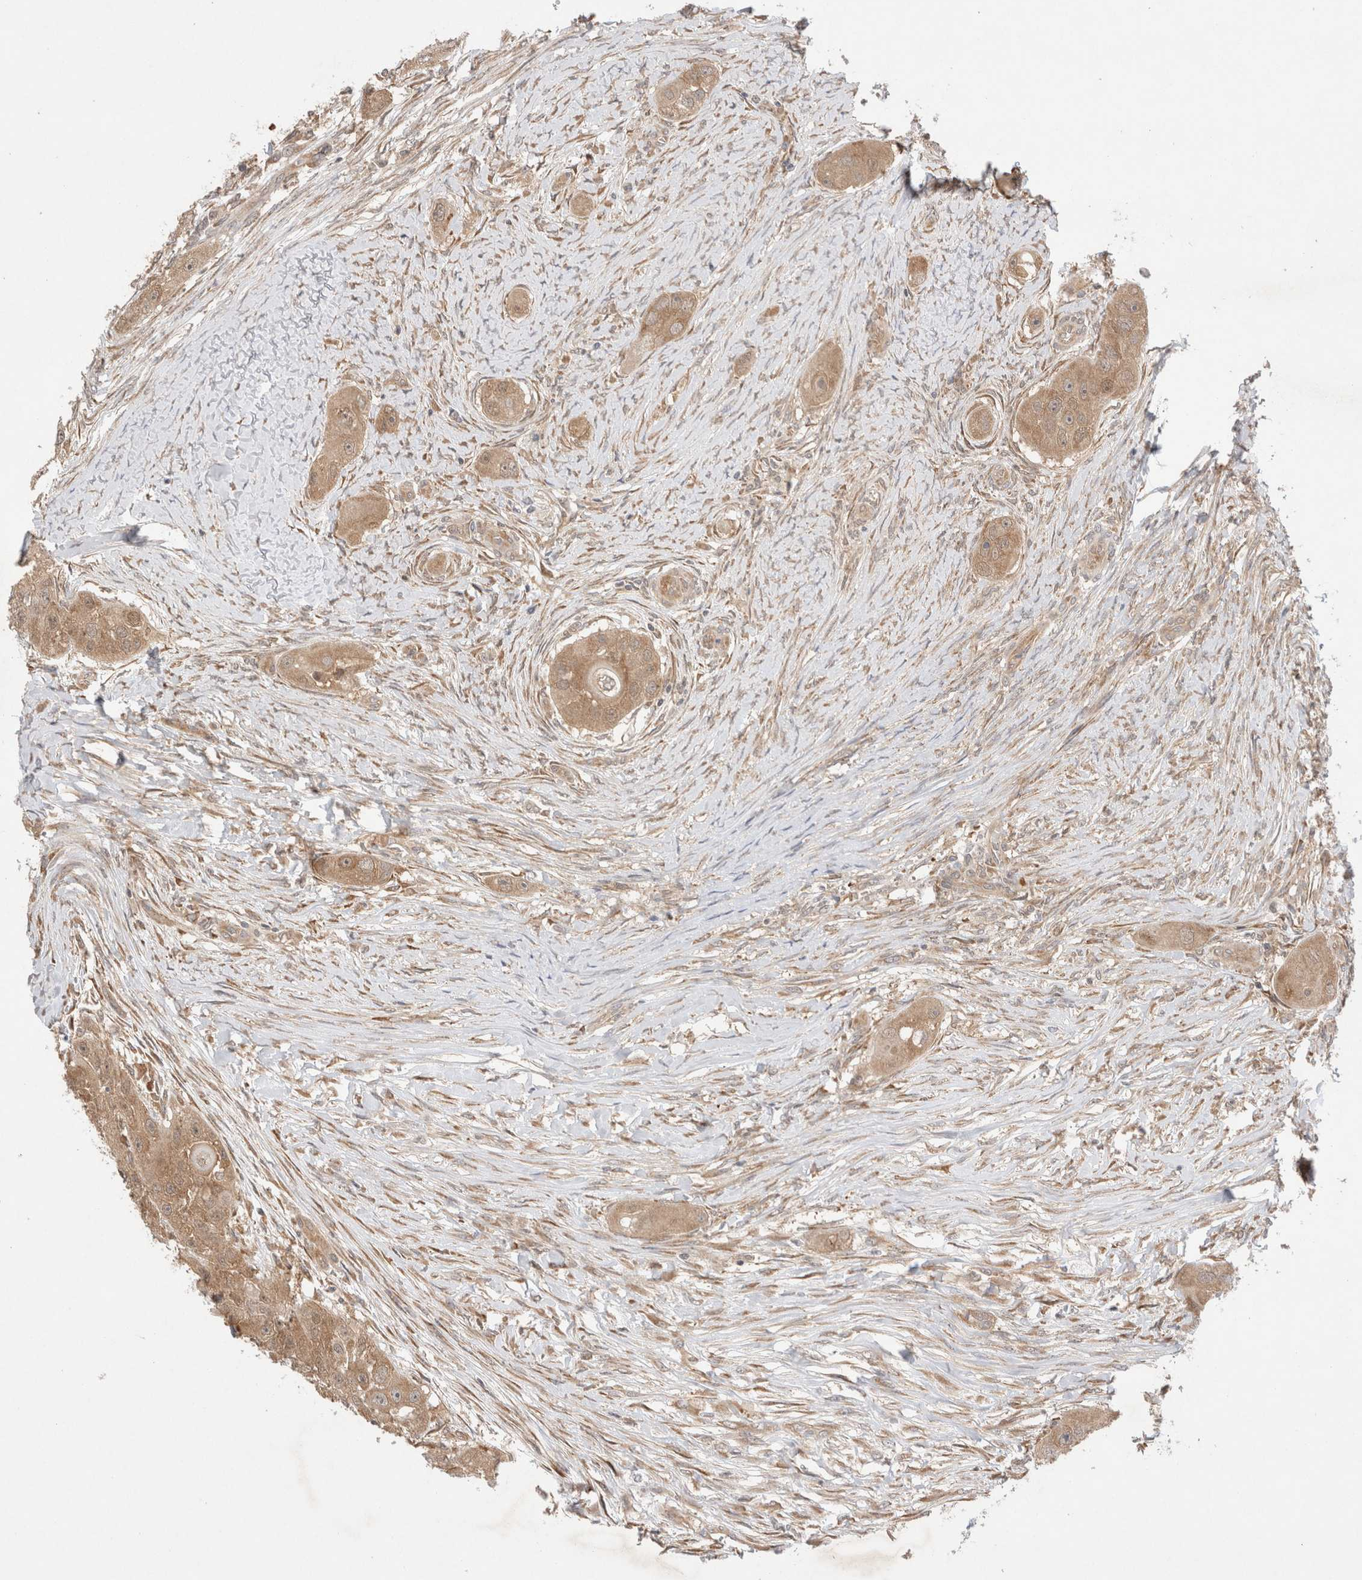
{"staining": {"intensity": "moderate", "quantity": ">75%", "location": "cytoplasmic/membranous"}, "tissue": "head and neck cancer", "cell_type": "Tumor cells", "image_type": "cancer", "snomed": [{"axis": "morphology", "description": "Normal tissue, NOS"}, {"axis": "morphology", "description": "Squamous cell carcinoma, NOS"}, {"axis": "topography", "description": "Skeletal muscle"}, {"axis": "topography", "description": "Head-Neck"}], "caption": "An image showing moderate cytoplasmic/membranous staining in approximately >75% of tumor cells in squamous cell carcinoma (head and neck), as visualized by brown immunohistochemical staining.", "gene": "EIF3E", "patient": {"sex": "male", "age": 51}}